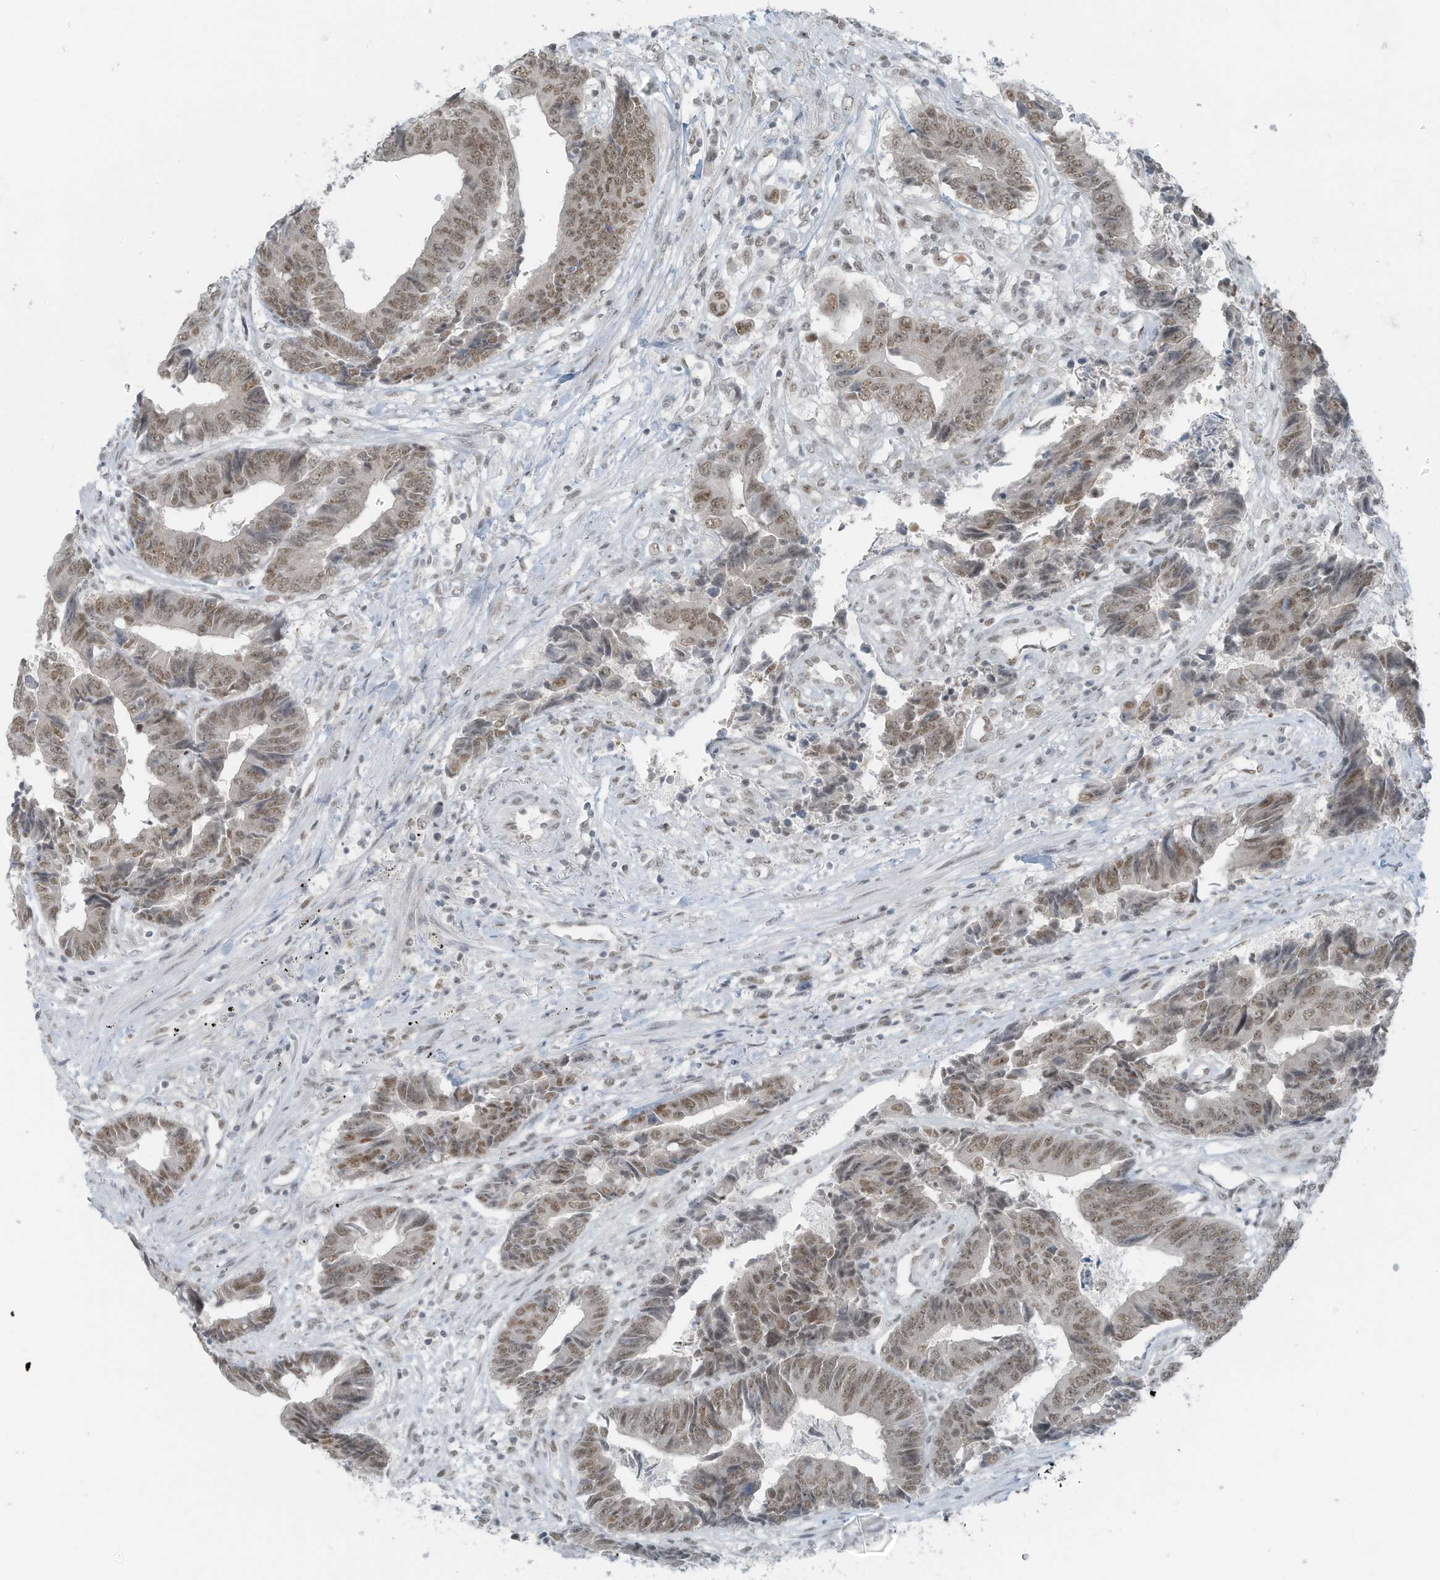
{"staining": {"intensity": "moderate", "quantity": ">75%", "location": "nuclear"}, "tissue": "colorectal cancer", "cell_type": "Tumor cells", "image_type": "cancer", "snomed": [{"axis": "morphology", "description": "Adenocarcinoma, NOS"}, {"axis": "topography", "description": "Rectum"}], "caption": "Immunohistochemistry image of neoplastic tissue: colorectal adenocarcinoma stained using immunohistochemistry (IHC) exhibits medium levels of moderate protein expression localized specifically in the nuclear of tumor cells, appearing as a nuclear brown color.", "gene": "WRNIP1", "patient": {"sex": "male", "age": 84}}